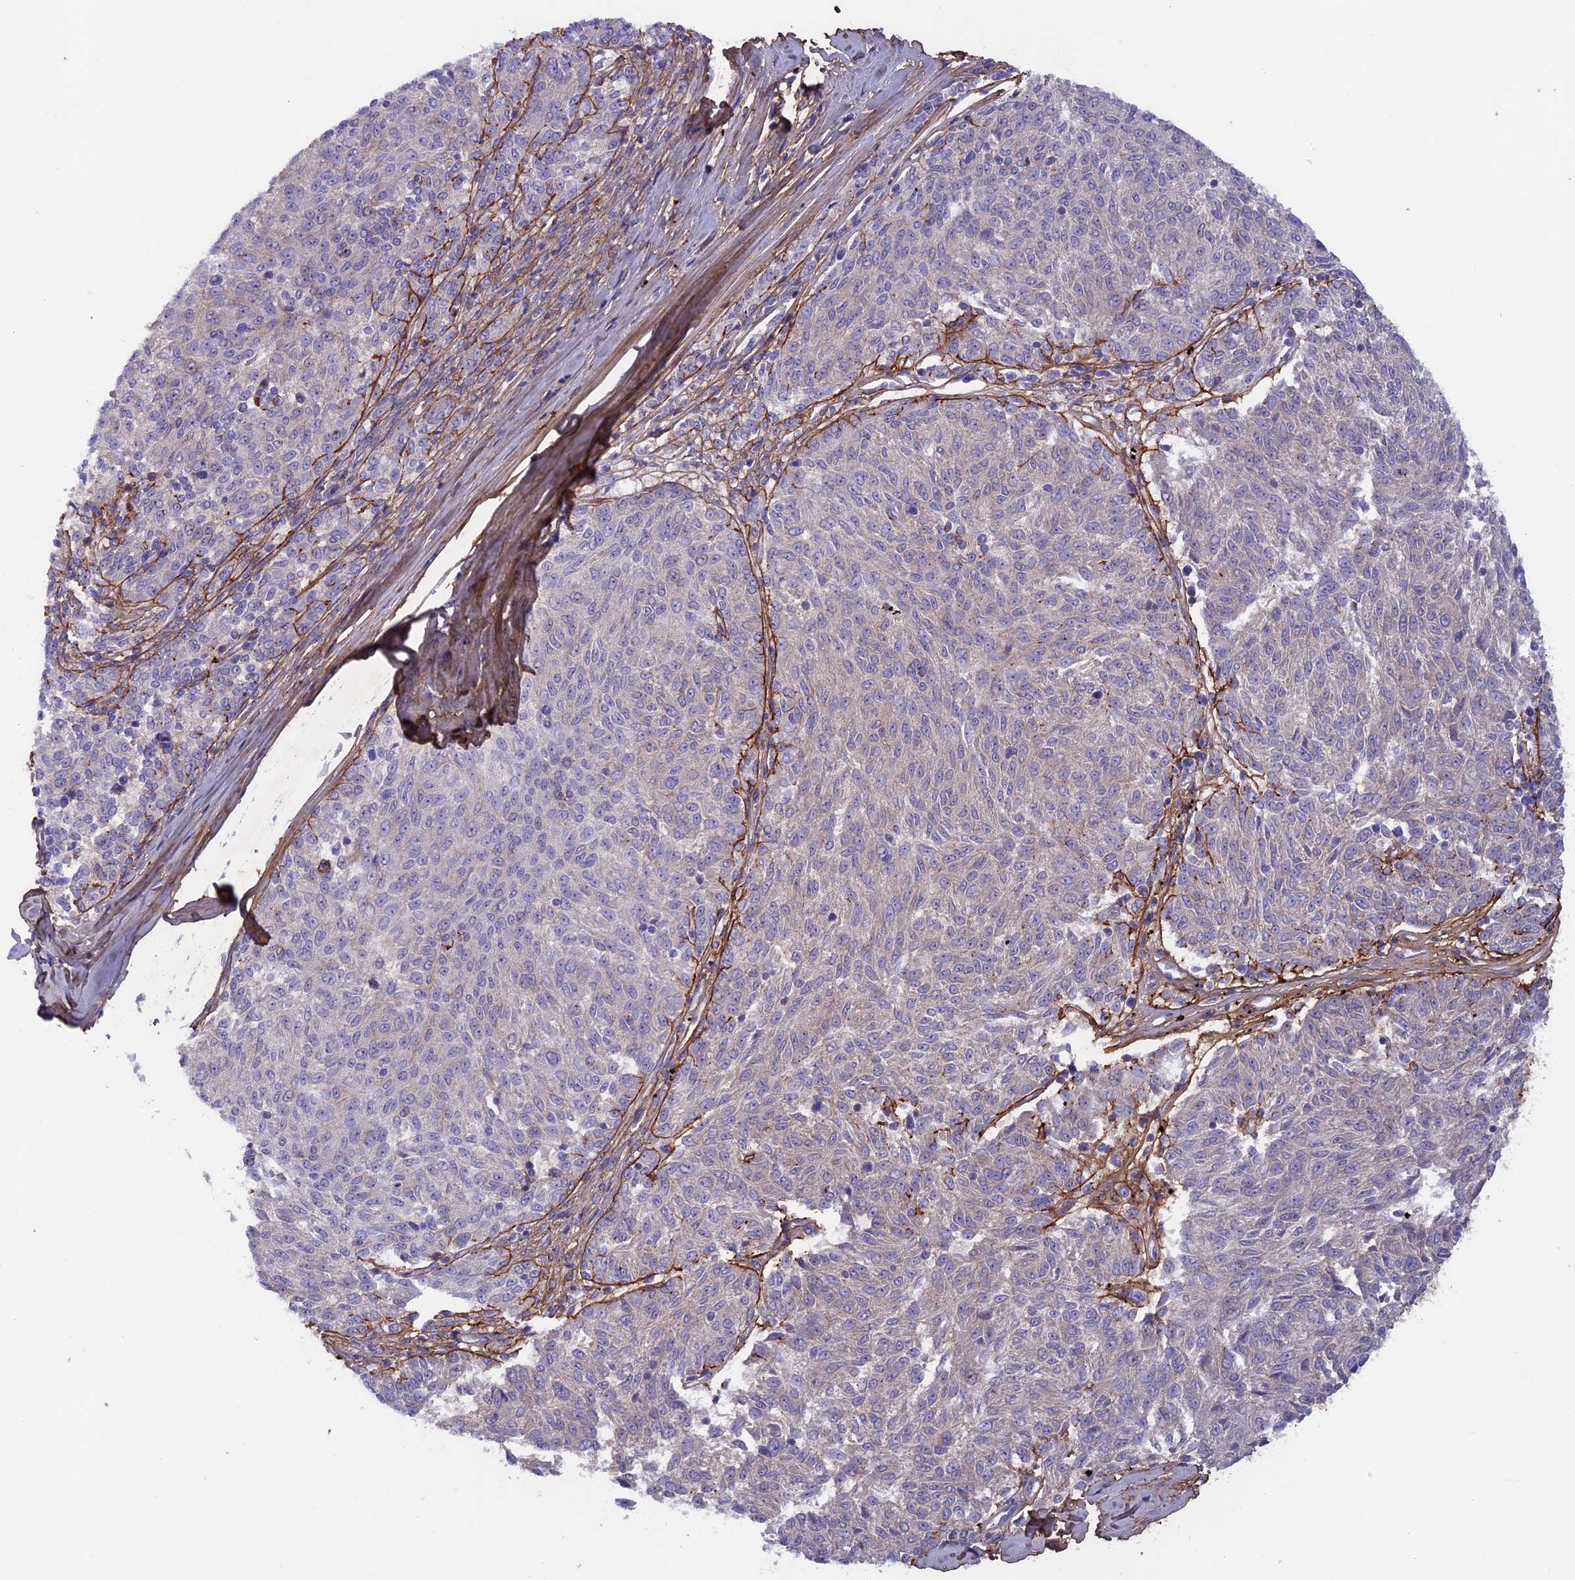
{"staining": {"intensity": "negative", "quantity": "none", "location": "none"}, "tissue": "melanoma", "cell_type": "Tumor cells", "image_type": "cancer", "snomed": [{"axis": "morphology", "description": "Malignant melanoma, NOS"}, {"axis": "topography", "description": "Skin"}], "caption": "Immunohistochemistry histopathology image of human malignant melanoma stained for a protein (brown), which reveals no staining in tumor cells.", "gene": "COL4A3", "patient": {"sex": "female", "age": 72}}